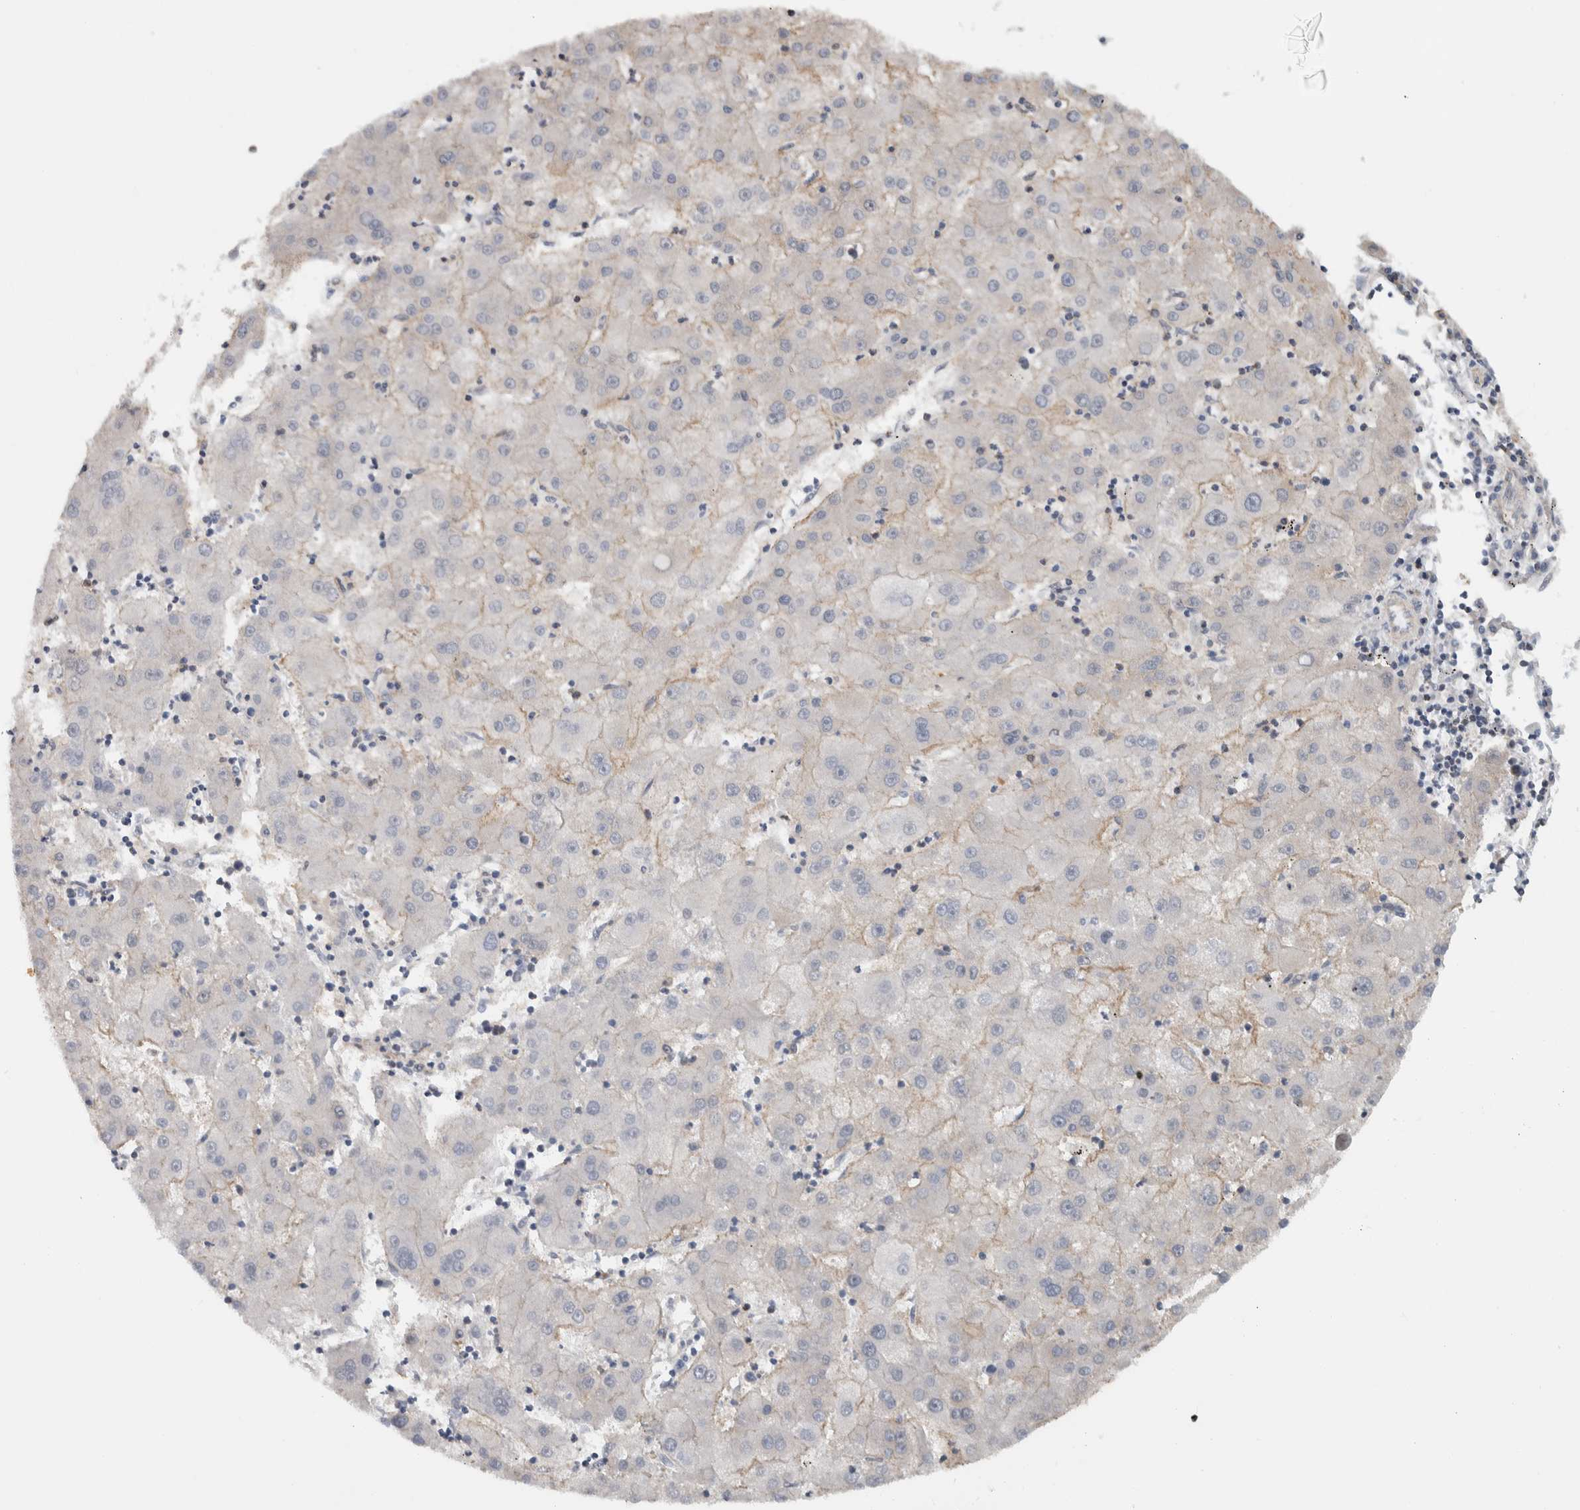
{"staining": {"intensity": "weak", "quantity": "<25%", "location": "cytoplasmic/membranous"}, "tissue": "liver cancer", "cell_type": "Tumor cells", "image_type": "cancer", "snomed": [{"axis": "morphology", "description": "Carcinoma, Hepatocellular, NOS"}, {"axis": "topography", "description": "Liver"}], "caption": "The photomicrograph exhibits no significant staining in tumor cells of liver hepatocellular carcinoma. The staining is performed using DAB (3,3'-diaminobenzidine) brown chromogen with nuclei counter-stained in using hematoxylin.", "gene": "MSL1", "patient": {"sex": "male", "age": 72}}